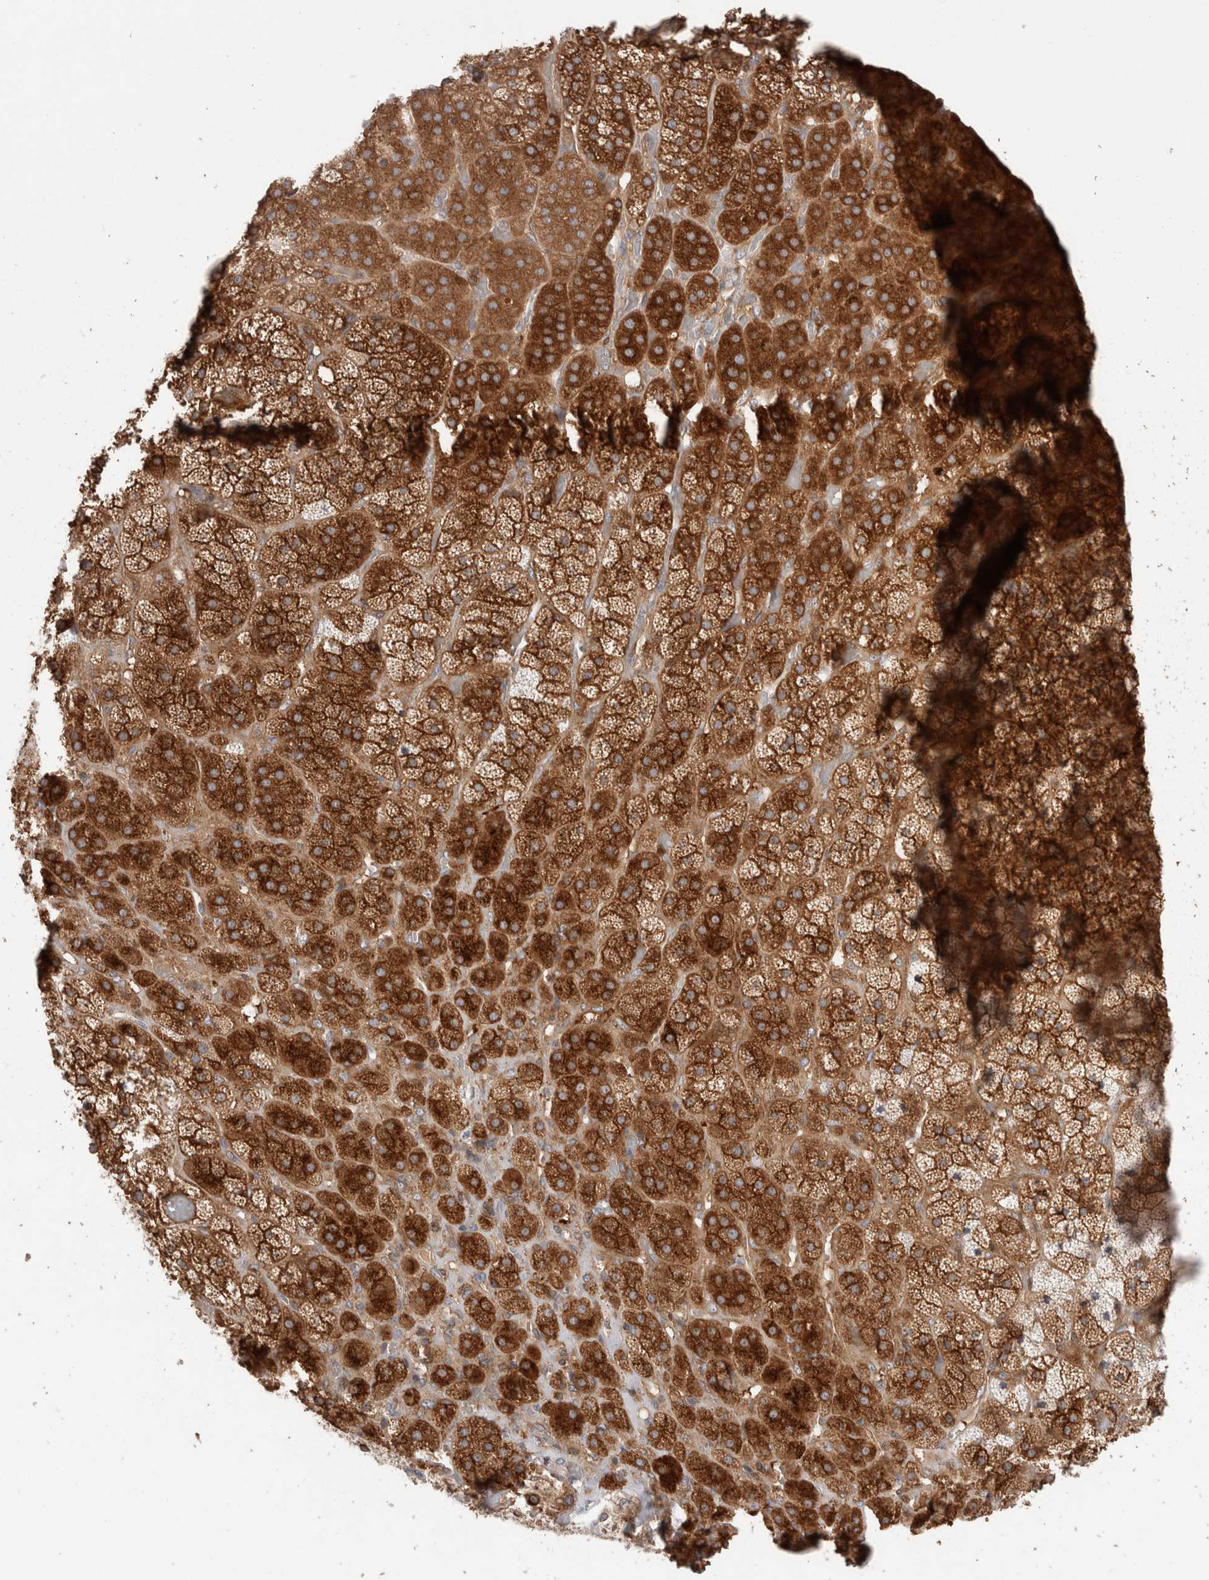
{"staining": {"intensity": "strong", "quantity": ">75%", "location": "cytoplasmic/membranous,nuclear"}, "tissue": "adrenal gland", "cell_type": "Glandular cells", "image_type": "normal", "snomed": [{"axis": "morphology", "description": "Normal tissue, NOS"}, {"axis": "topography", "description": "Adrenal gland"}], "caption": "An immunohistochemistry histopathology image of benign tissue is shown. Protein staining in brown highlights strong cytoplasmic/membranous,nuclear positivity in adrenal gland within glandular cells.", "gene": "KLHL14", "patient": {"sex": "male", "age": 57}}